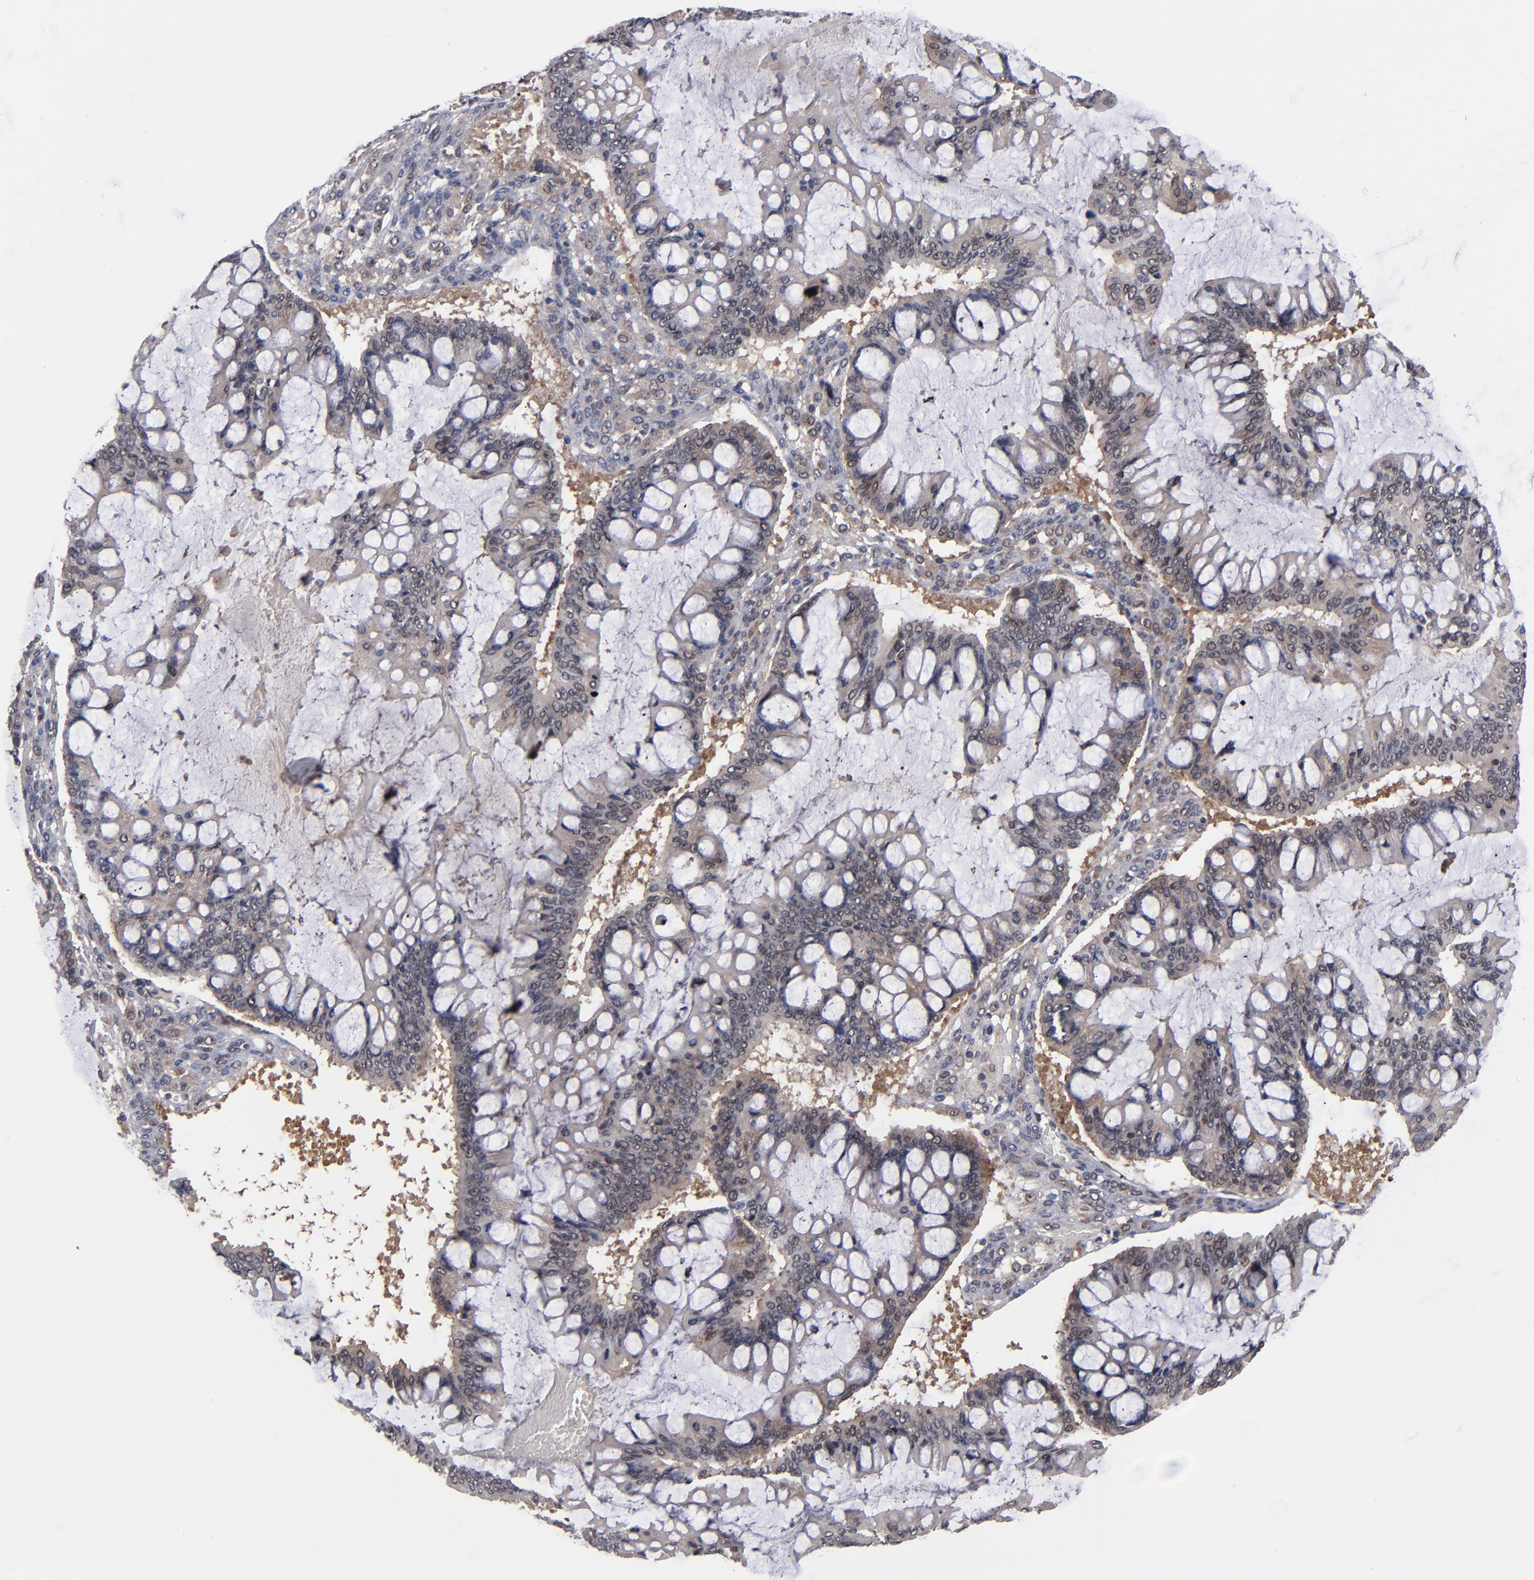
{"staining": {"intensity": "weak", "quantity": ">75%", "location": "cytoplasmic/membranous"}, "tissue": "ovarian cancer", "cell_type": "Tumor cells", "image_type": "cancer", "snomed": [{"axis": "morphology", "description": "Cystadenocarcinoma, mucinous, NOS"}, {"axis": "topography", "description": "Ovary"}], "caption": "About >75% of tumor cells in ovarian mucinous cystadenocarcinoma reveal weak cytoplasmic/membranous protein positivity as visualized by brown immunohistochemical staining.", "gene": "ALG13", "patient": {"sex": "female", "age": 73}}